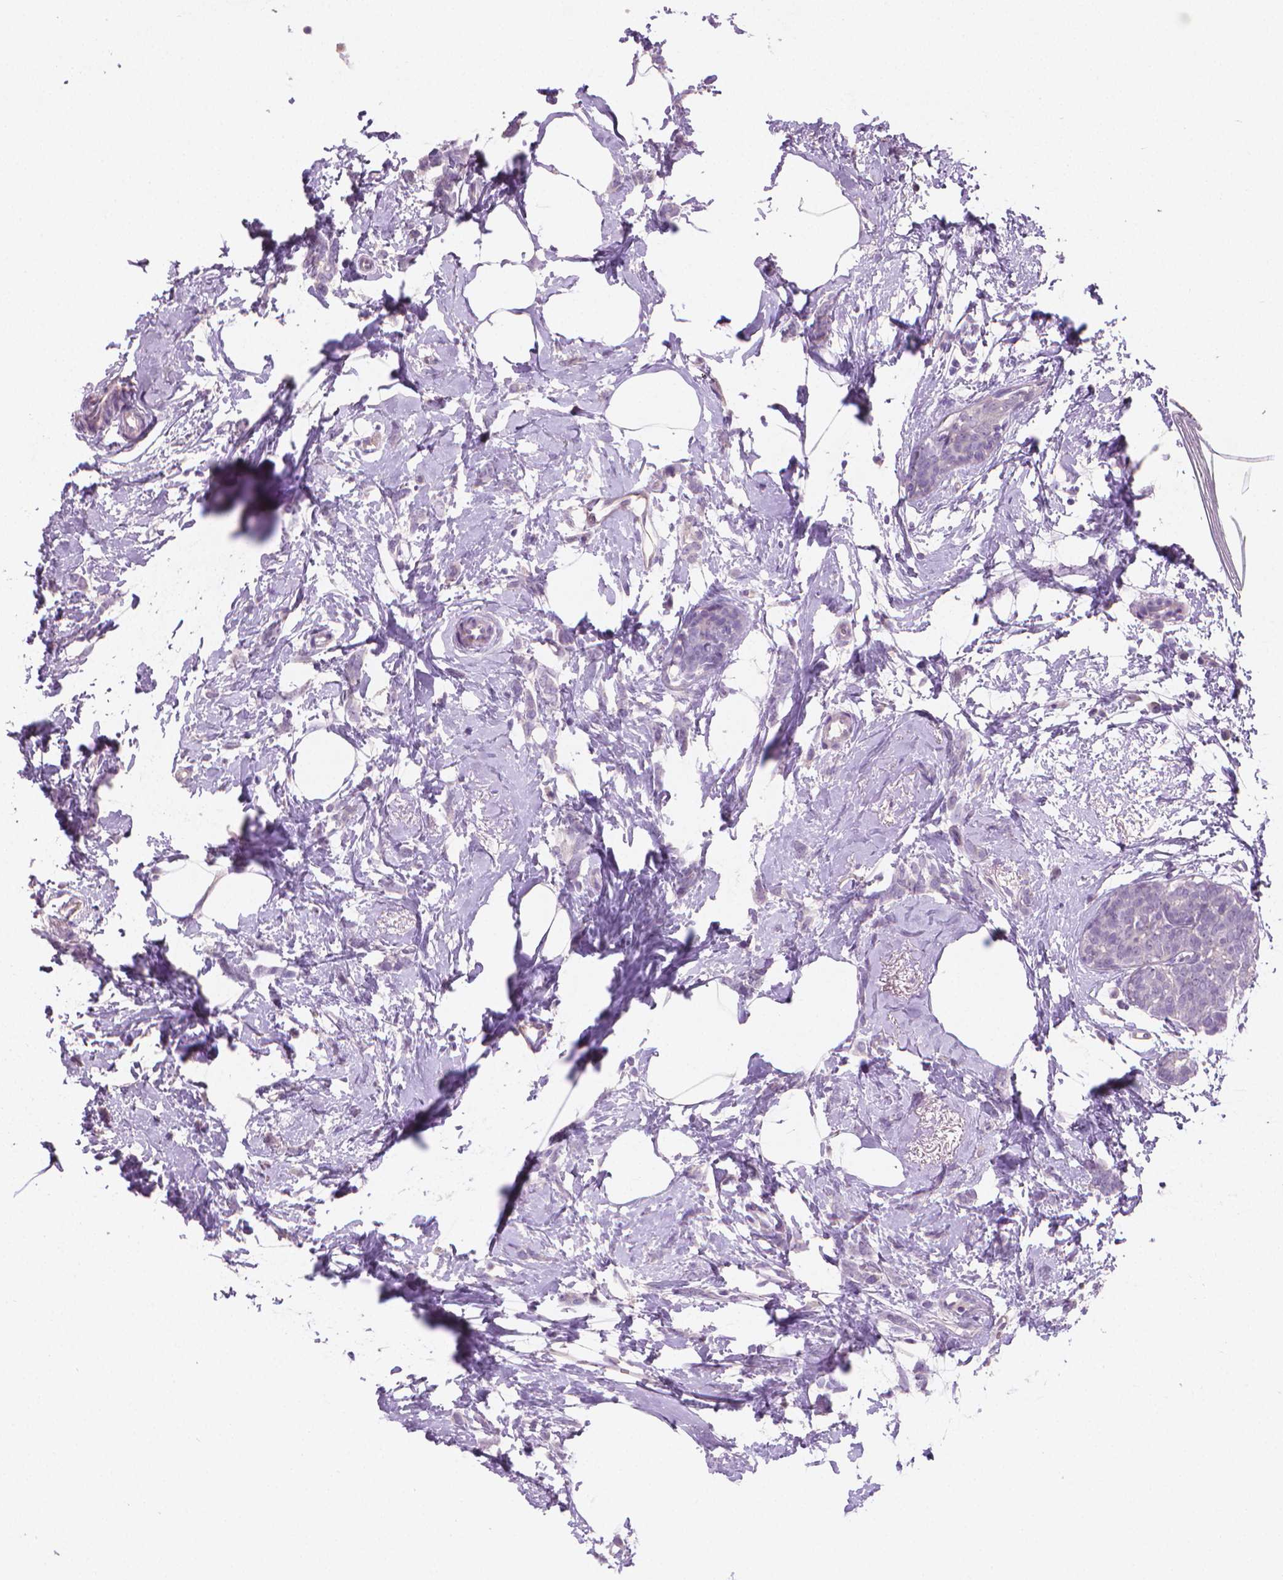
{"staining": {"intensity": "negative", "quantity": "none", "location": "none"}, "tissue": "breast cancer", "cell_type": "Tumor cells", "image_type": "cancer", "snomed": [{"axis": "morphology", "description": "Duct carcinoma"}, {"axis": "topography", "description": "Breast"}], "caption": "There is no significant expression in tumor cells of breast cancer (invasive ductal carcinoma). Brightfield microscopy of immunohistochemistry (IHC) stained with DAB (3,3'-diaminobenzidine) (brown) and hematoxylin (blue), captured at high magnification.", "gene": "CLXN", "patient": {"sex": "female", "age": 40}}